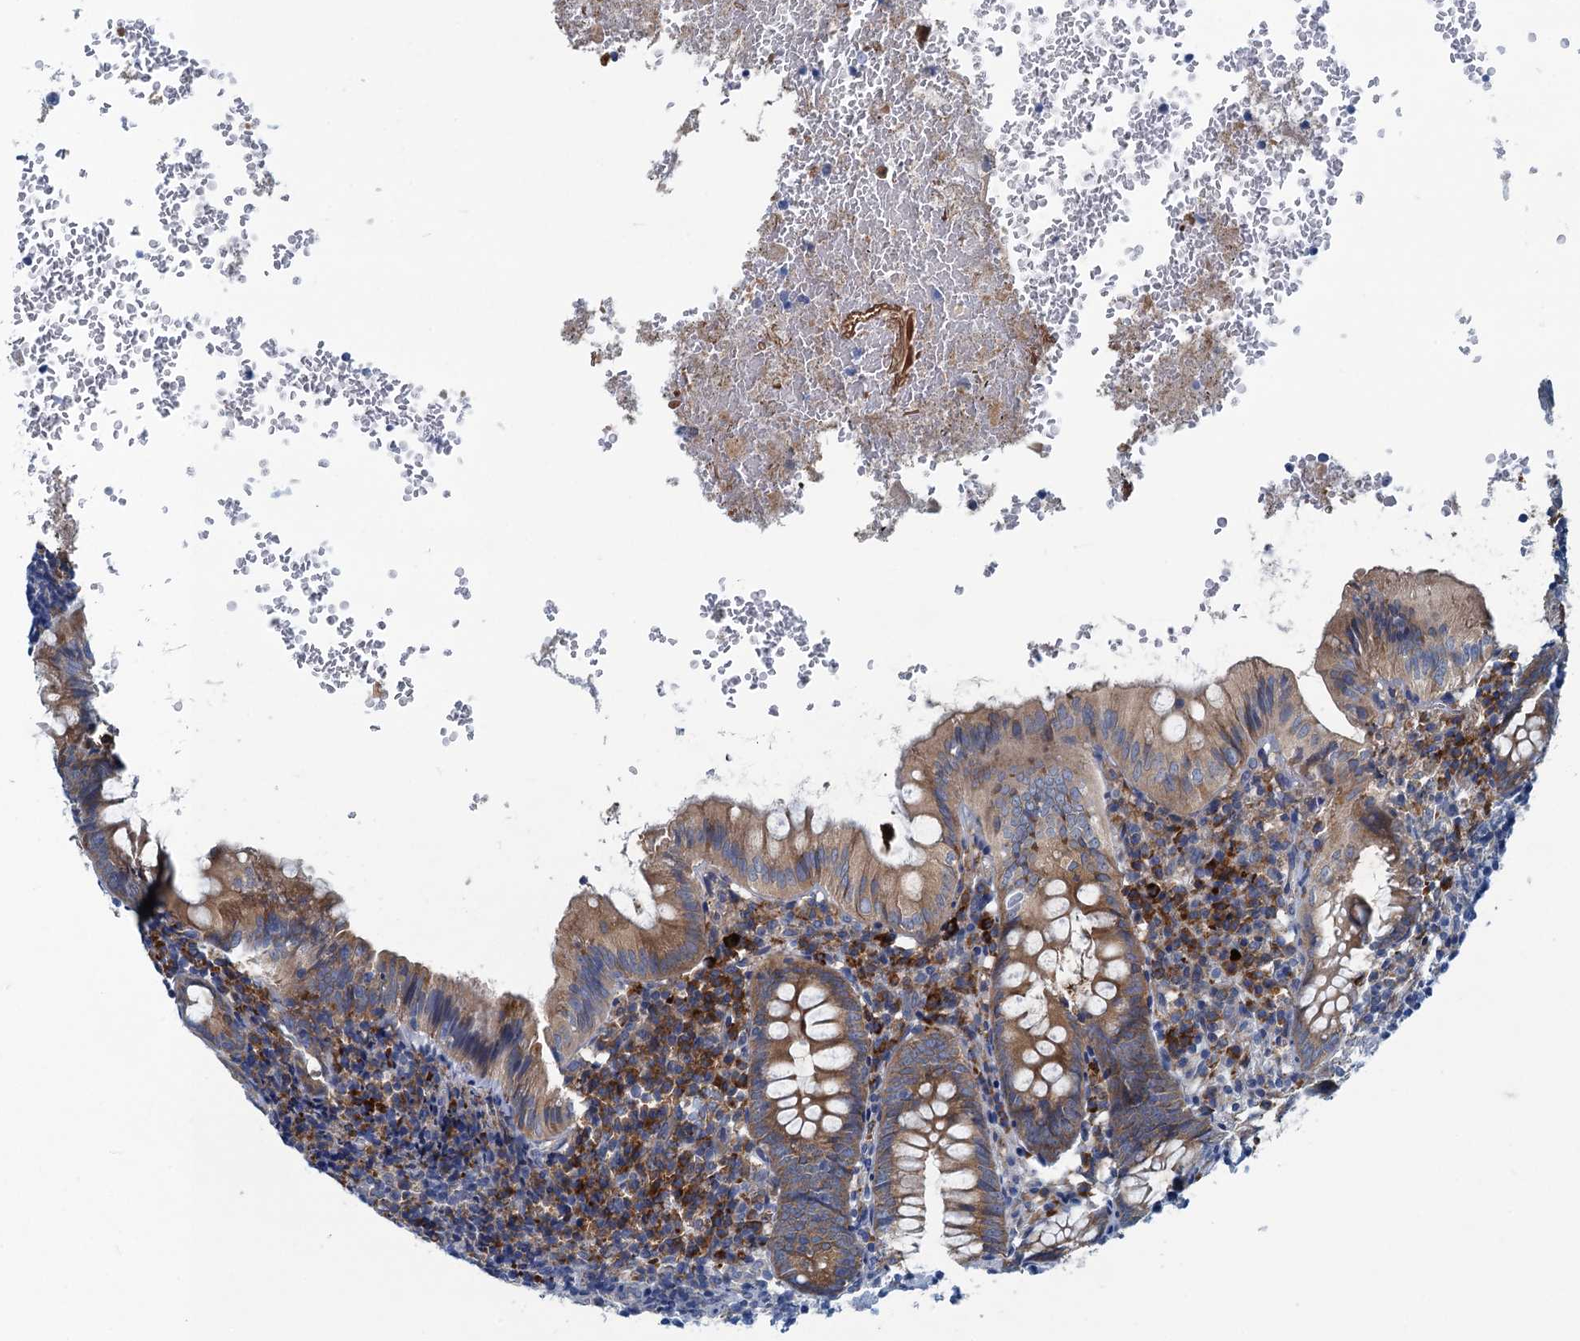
{"staining": {"intensity": "moderate", "quantity": ">75%", "location": "cytoplasmic/membranous"}, "tissue": "appendix", "cell_type": "Glandular cells", "image_type": "normal", "snomed": [{"axis": "morphology", "description": "Normal tissue, NOS"}, {"axis": "topography", "description": "Appendix"}], "caption": "The photomicrograph demonstrates staining of unremarkable appendix, revealing moderate cytoplasmic/membranous protein staining (brown color) within glandular cells.", "gene": "MYDGF", "patient": {"sex": "male", "age": 8}}